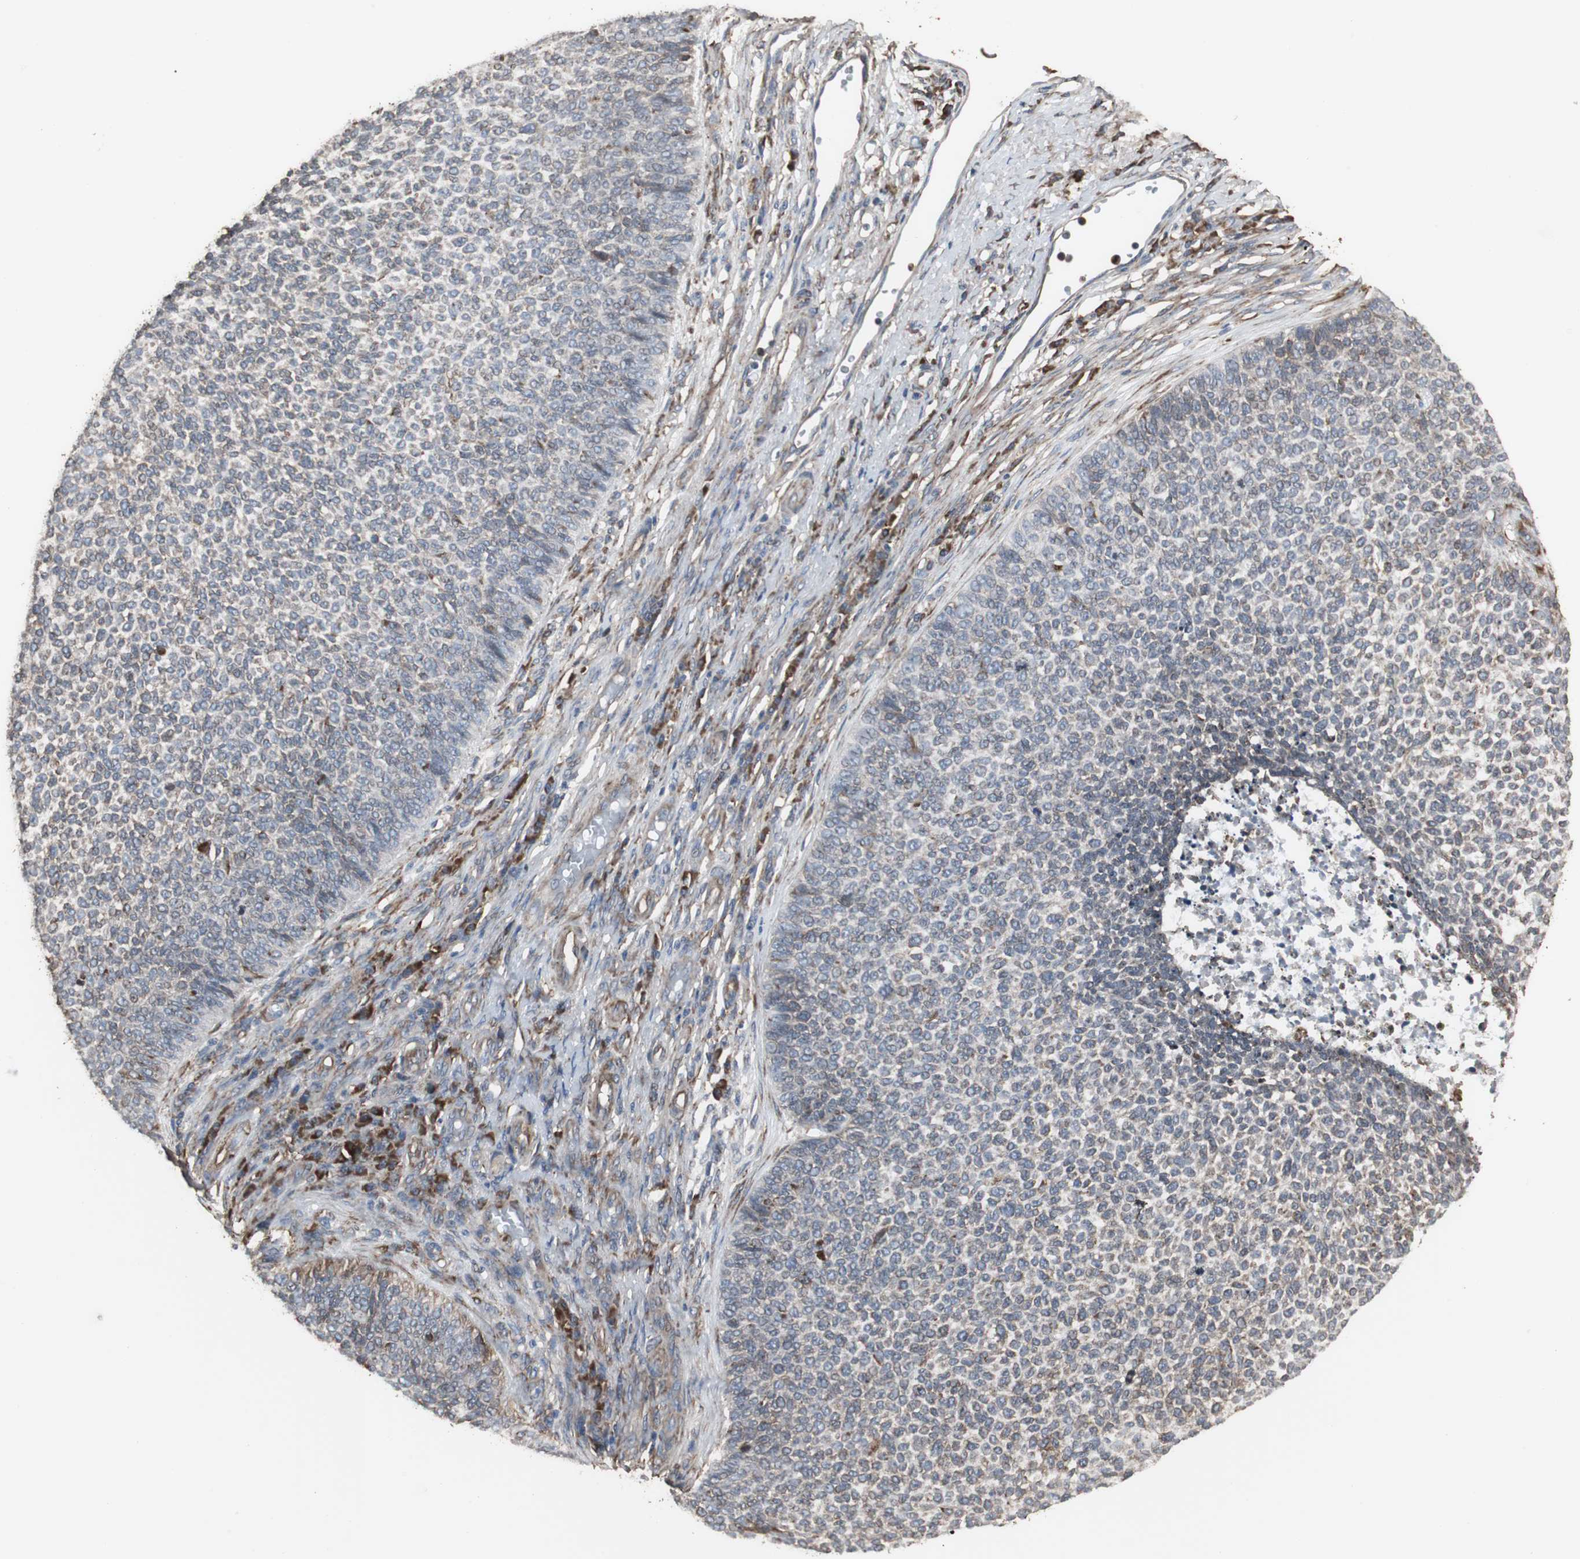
{"staining": {"intensity": "moderate", "quantity": ">75%", "location": "cytoplasmic/membranous"}, "tissue": "skin cancer", "cell_type": "Tumor cells", "image_type": "cancer", "snomed": [{"axis": "morphology", "description": "Basal cell carcinoma"}, {"axis": "topography", "description": "Skin"}], "caption": "A brown stain shows moderate cytoplasmic/membranous positivity of a protein in human skin cancer (basal cell carcinoma) tumor cells.", "gene": "CALU", "patient": {"sex": "female", "age": 84}}